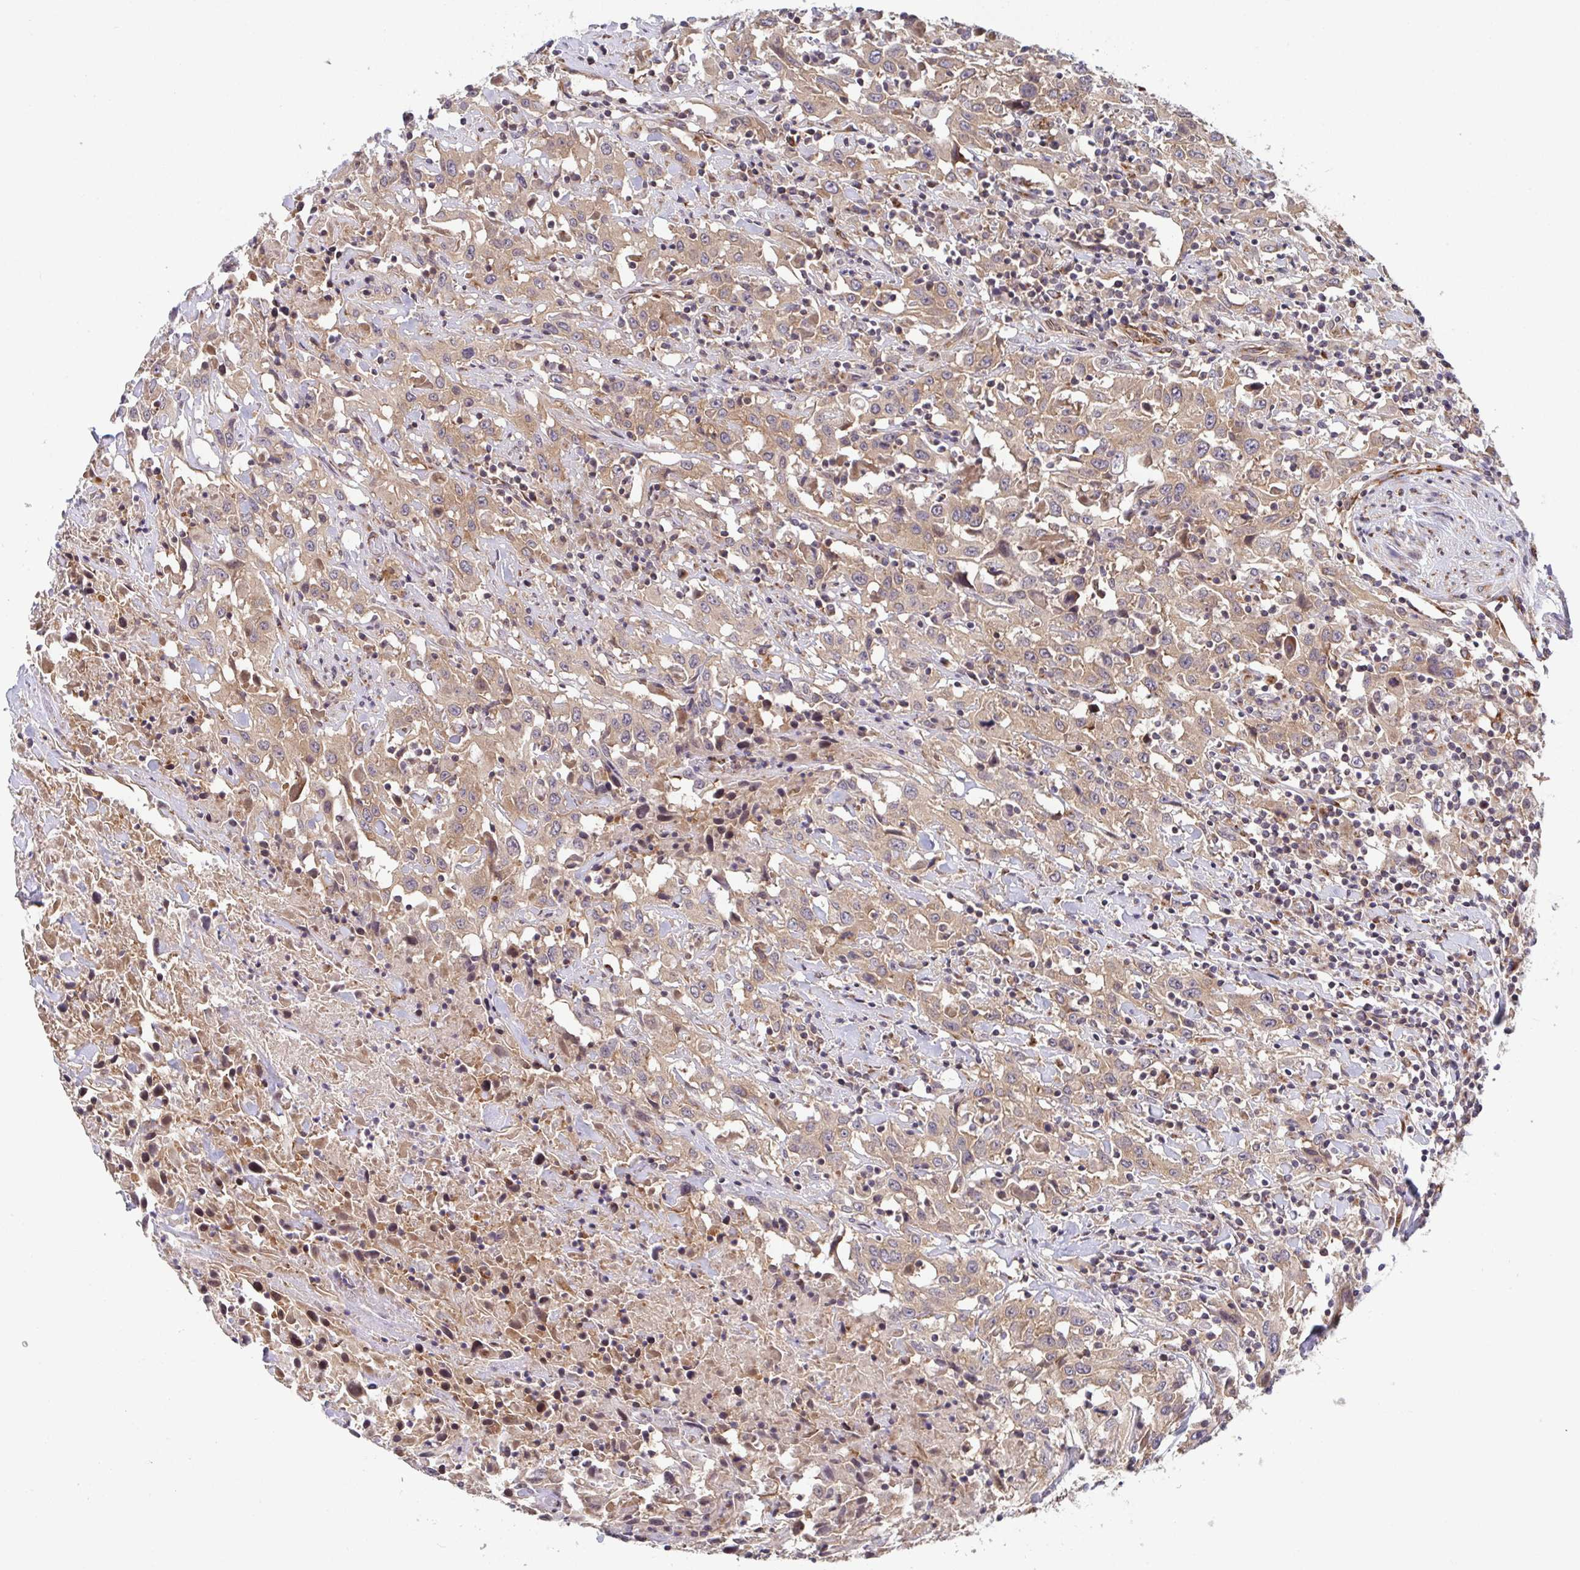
{"staining": {"intensity": "moderate", "quantity": ">75%", "location": "cytoplasmic/membranous"}, "tissue": "urothelial cancer", "cell_type": "Tumor cells", "image_type": "cancer", "snomed": [{"axis": "morphology", "description": "Urothelial carcinoma, High grade"}, {"axis": "topography", "description": "Urinary bladder"}], "caption": "Immunohistochemistry (DAB) staining of urothelial cancer displays moderate cytoplasmic/membranous protein expression in about >75% of tumor cells. (brown staining indicates protein expression, while blue staining denotes nuclei).", "gene": "ATP5MJ", "patient": {"sex": "male", "age": 61}}